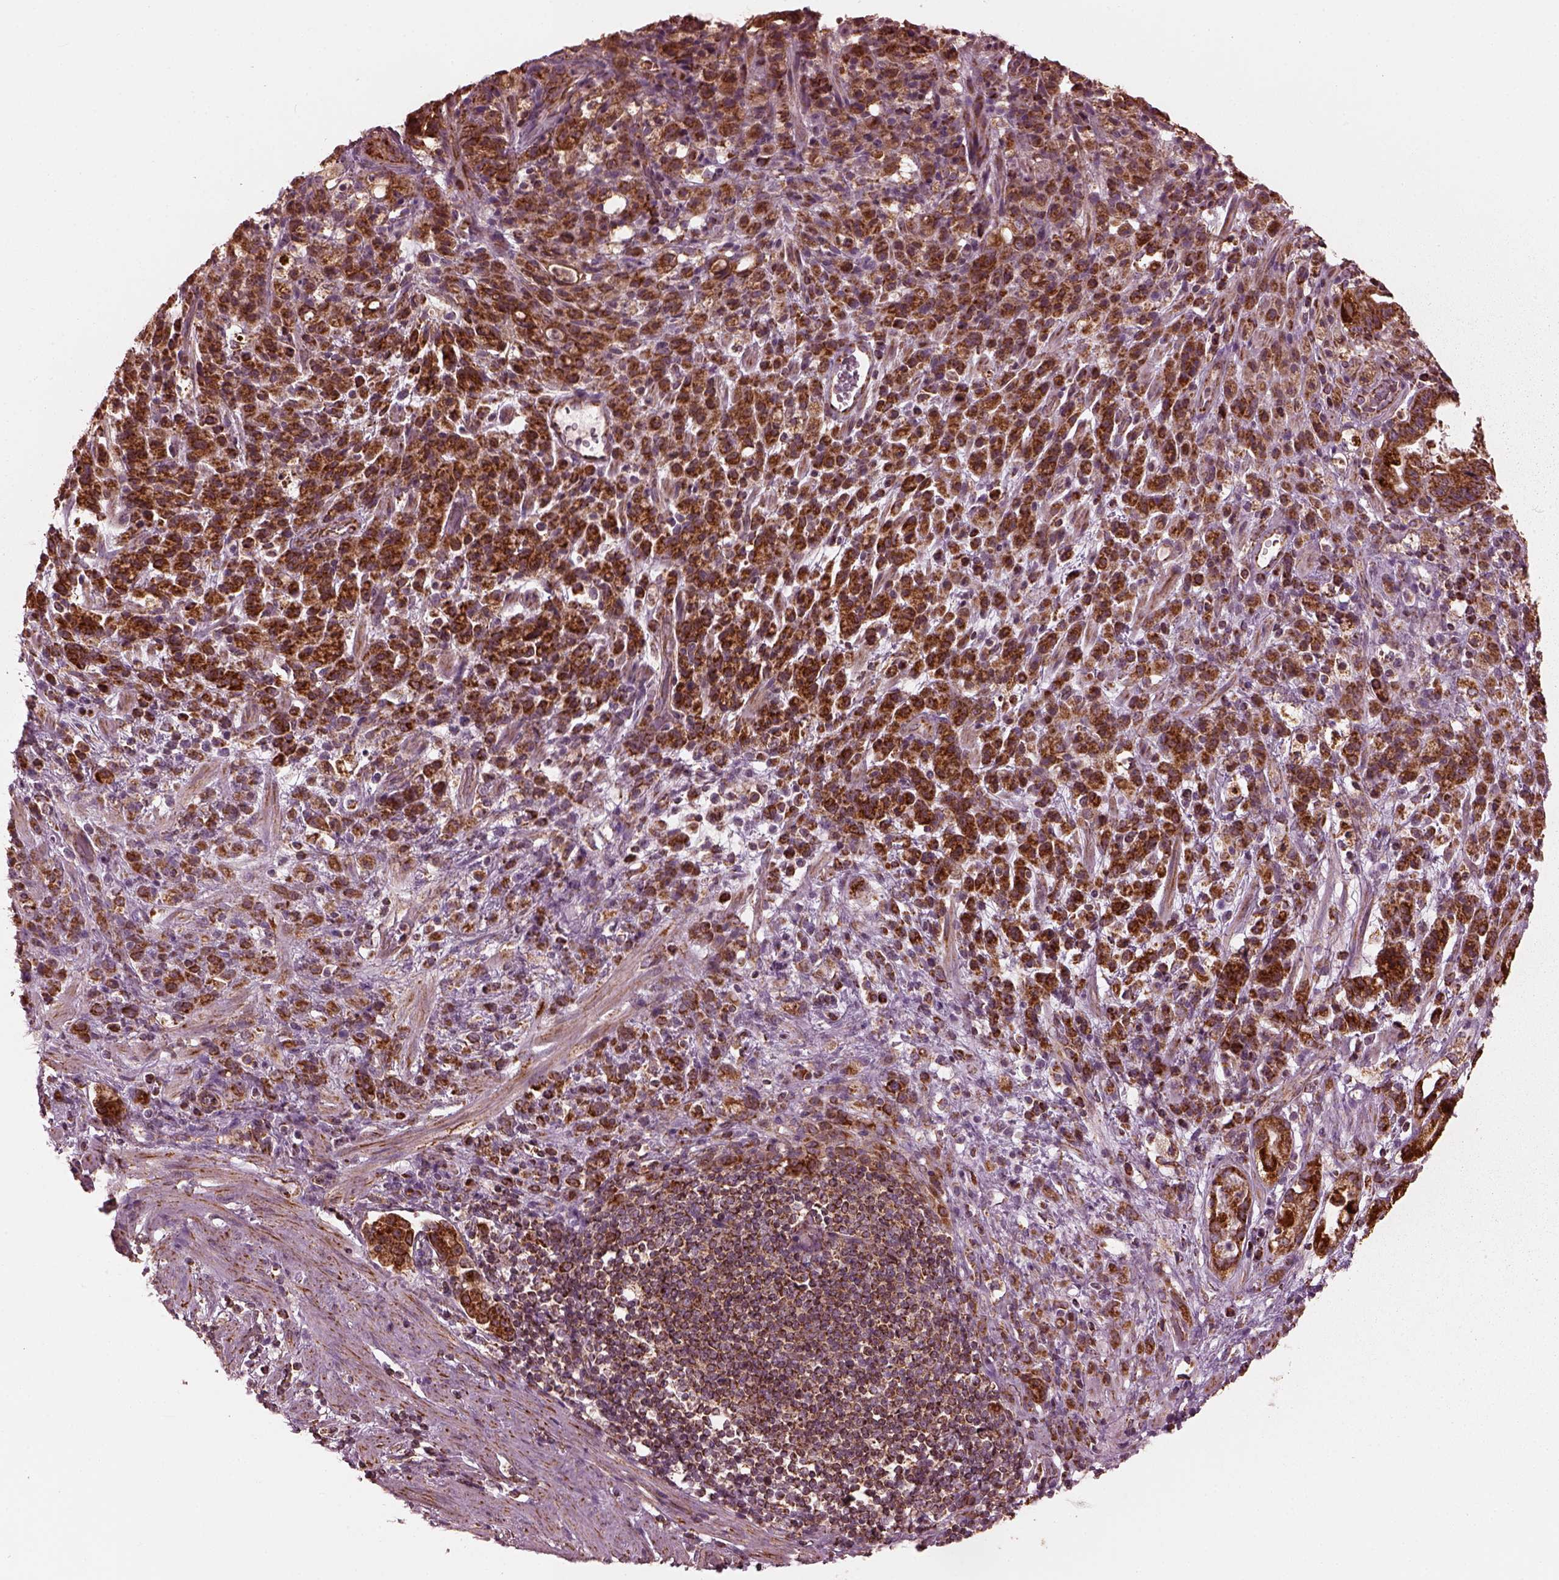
{"staining": {"intensity": "strong", "quantity": "25%-75%", "location": "cytoplasmic/membranous"}, "tissue": "stomach cancer", "cell_type": "Tumor cells", "image_type": "cancer", "snomed": [{"axis": "morphology", "description": "Adenocarcinoma, NOS"}, {"axis": "topography", "description": "Stomach"}], "caption": "Protein staining displays strong cytoplasmic/membranous positivity in approximately 25%-75% of tumor cells in stomach cancer.", "gene": "NDUFB10", "patient": {"sex": "female", "age": 60}}